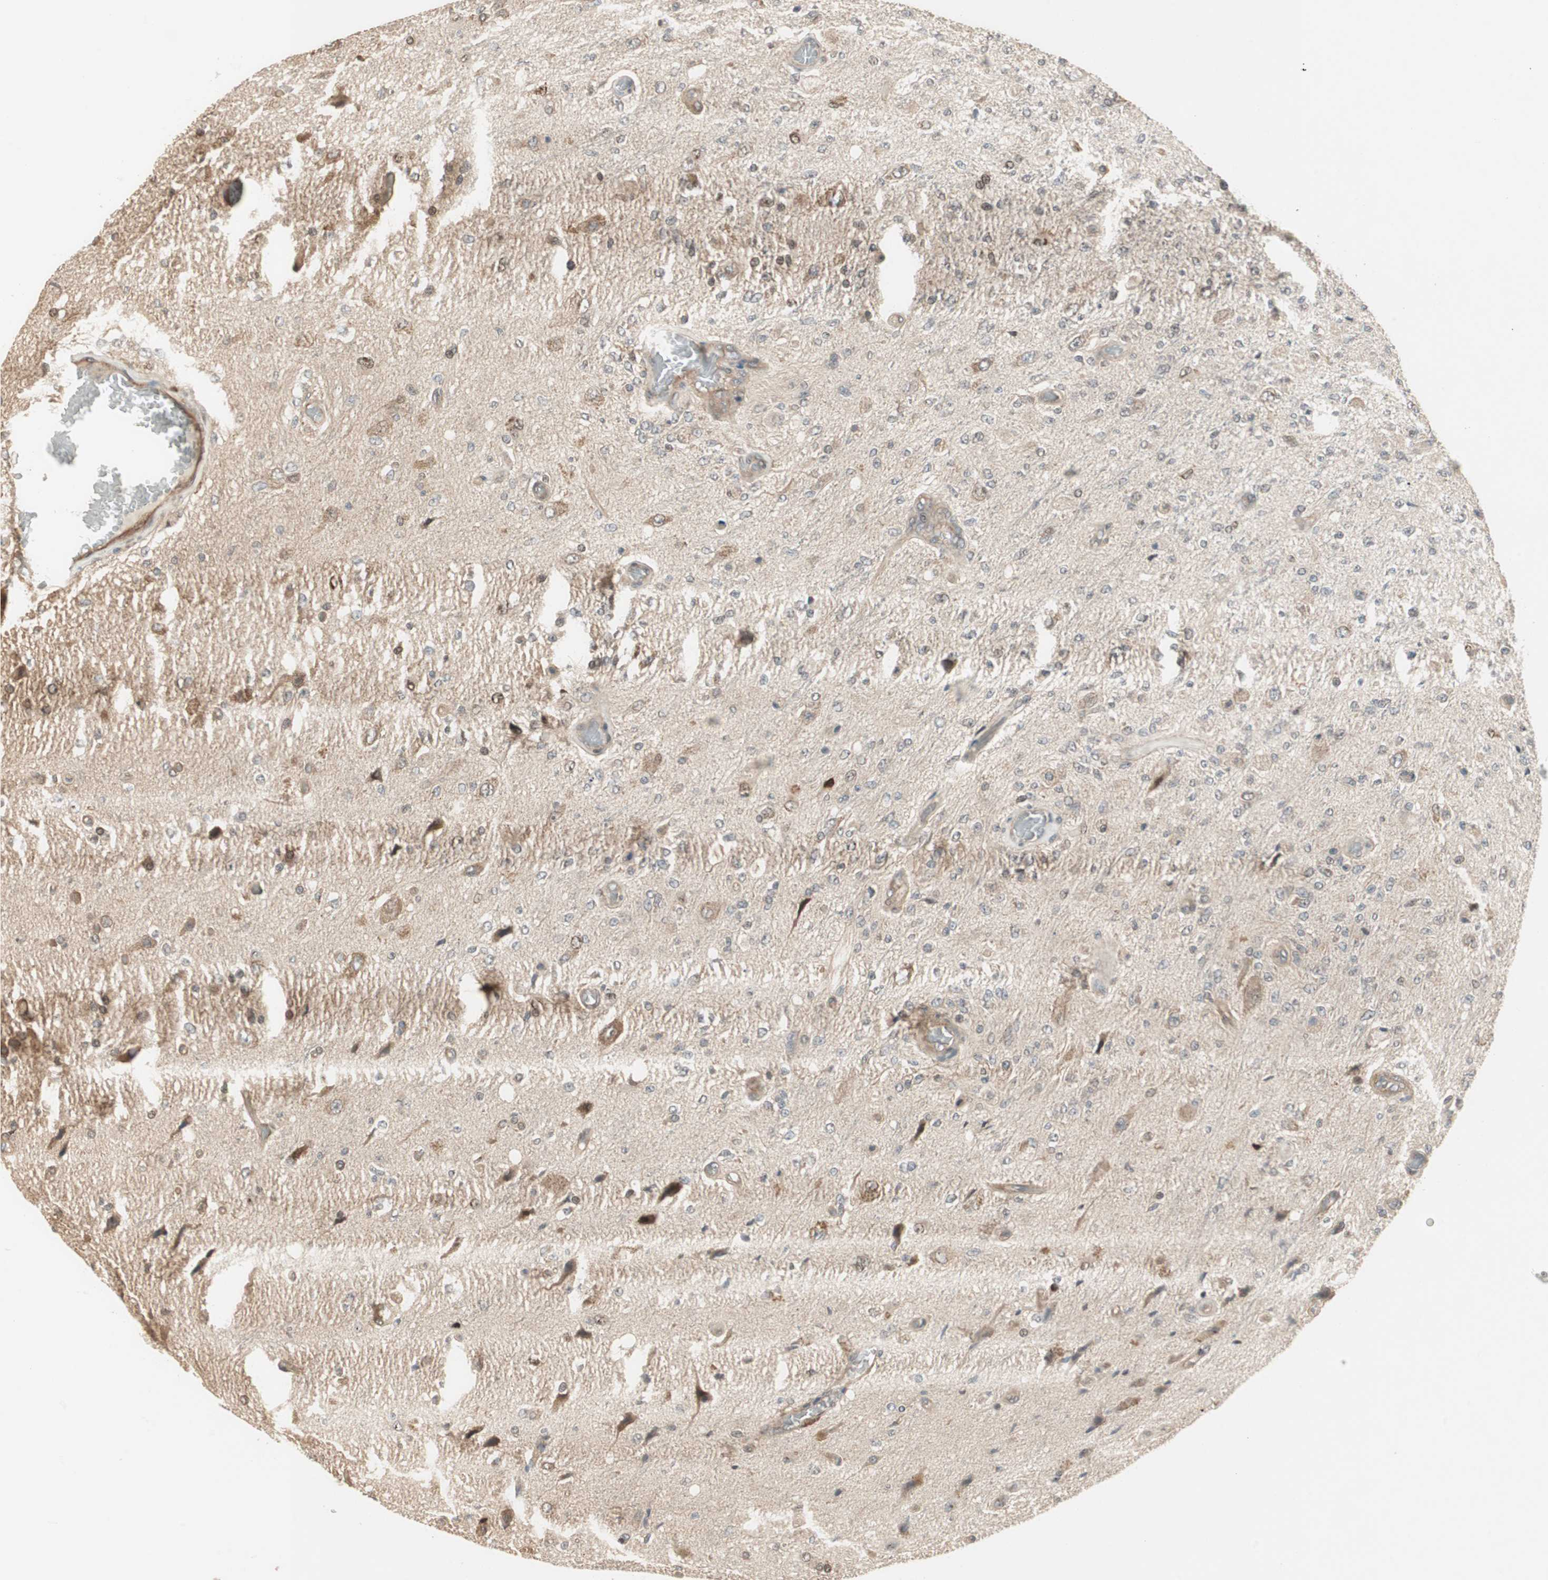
{"staining": {"intensity": "weak", "quantity": "25%-75%", "location": "cytoplasmic/membranous,nuclear"}, "tissue": "glioma", "cell_type": "Tumor cells", "image_type": "cancer", "snomed": [{"axis": "morphology", "description": "Normal tissue, NOS"}, {"axis": "morphology", "description": "Glioma, malignant, High grade"}, {"axis": "topography", "description": "Cerebral cortex"}], "caption": "About 25%-75% of tumor cells in human malignant high-grade glioma display weak cytoplasmic/membranous and nuclear protein staining as visualized by brown immunohistochemical staining.", "gene": "PFDN1", "patient": {"sex": "male", "age": 77}}